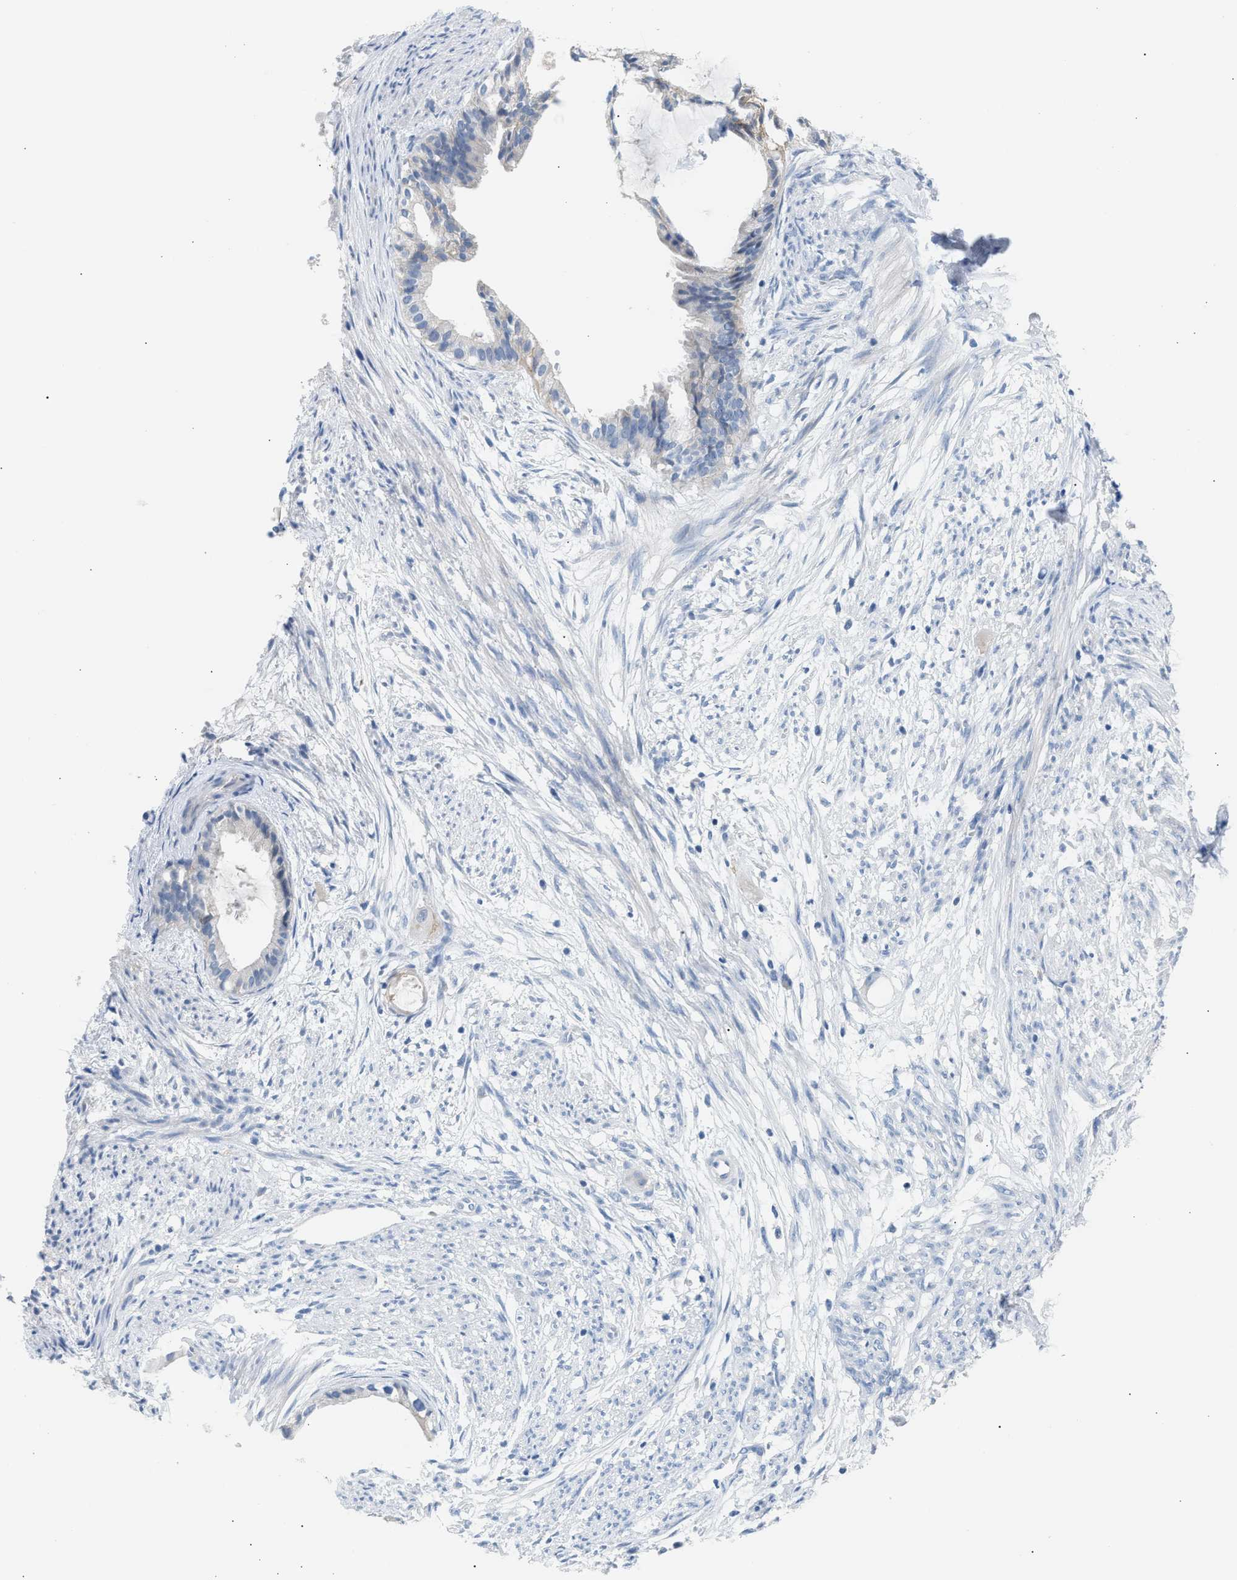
{"staining": {"intensity": "moderate", "quantity": "<25%", "location": "cytoplasmic/membranous"}, "tissue": "cervical cancer", "cell_type": "Tumor cells", "image_type": "cancer", "snomed": [{"axis": "morphology", "description": "Normal tissue, NOS"}, {"axis": "morphology", "description": "Adenocarcinoma, NOS"}, {"axis": "topography", "description": "Cervix"}, {"axis": "topography", "description": "Endometrium"}], "caption": "Tumor cells display moderate cytoplasmic/membranous expression in approximately <25% of cells in adenocarcinoma (cervical).", "gene": "ERBB2", "patient": {"sex": "female", "age": 86}}